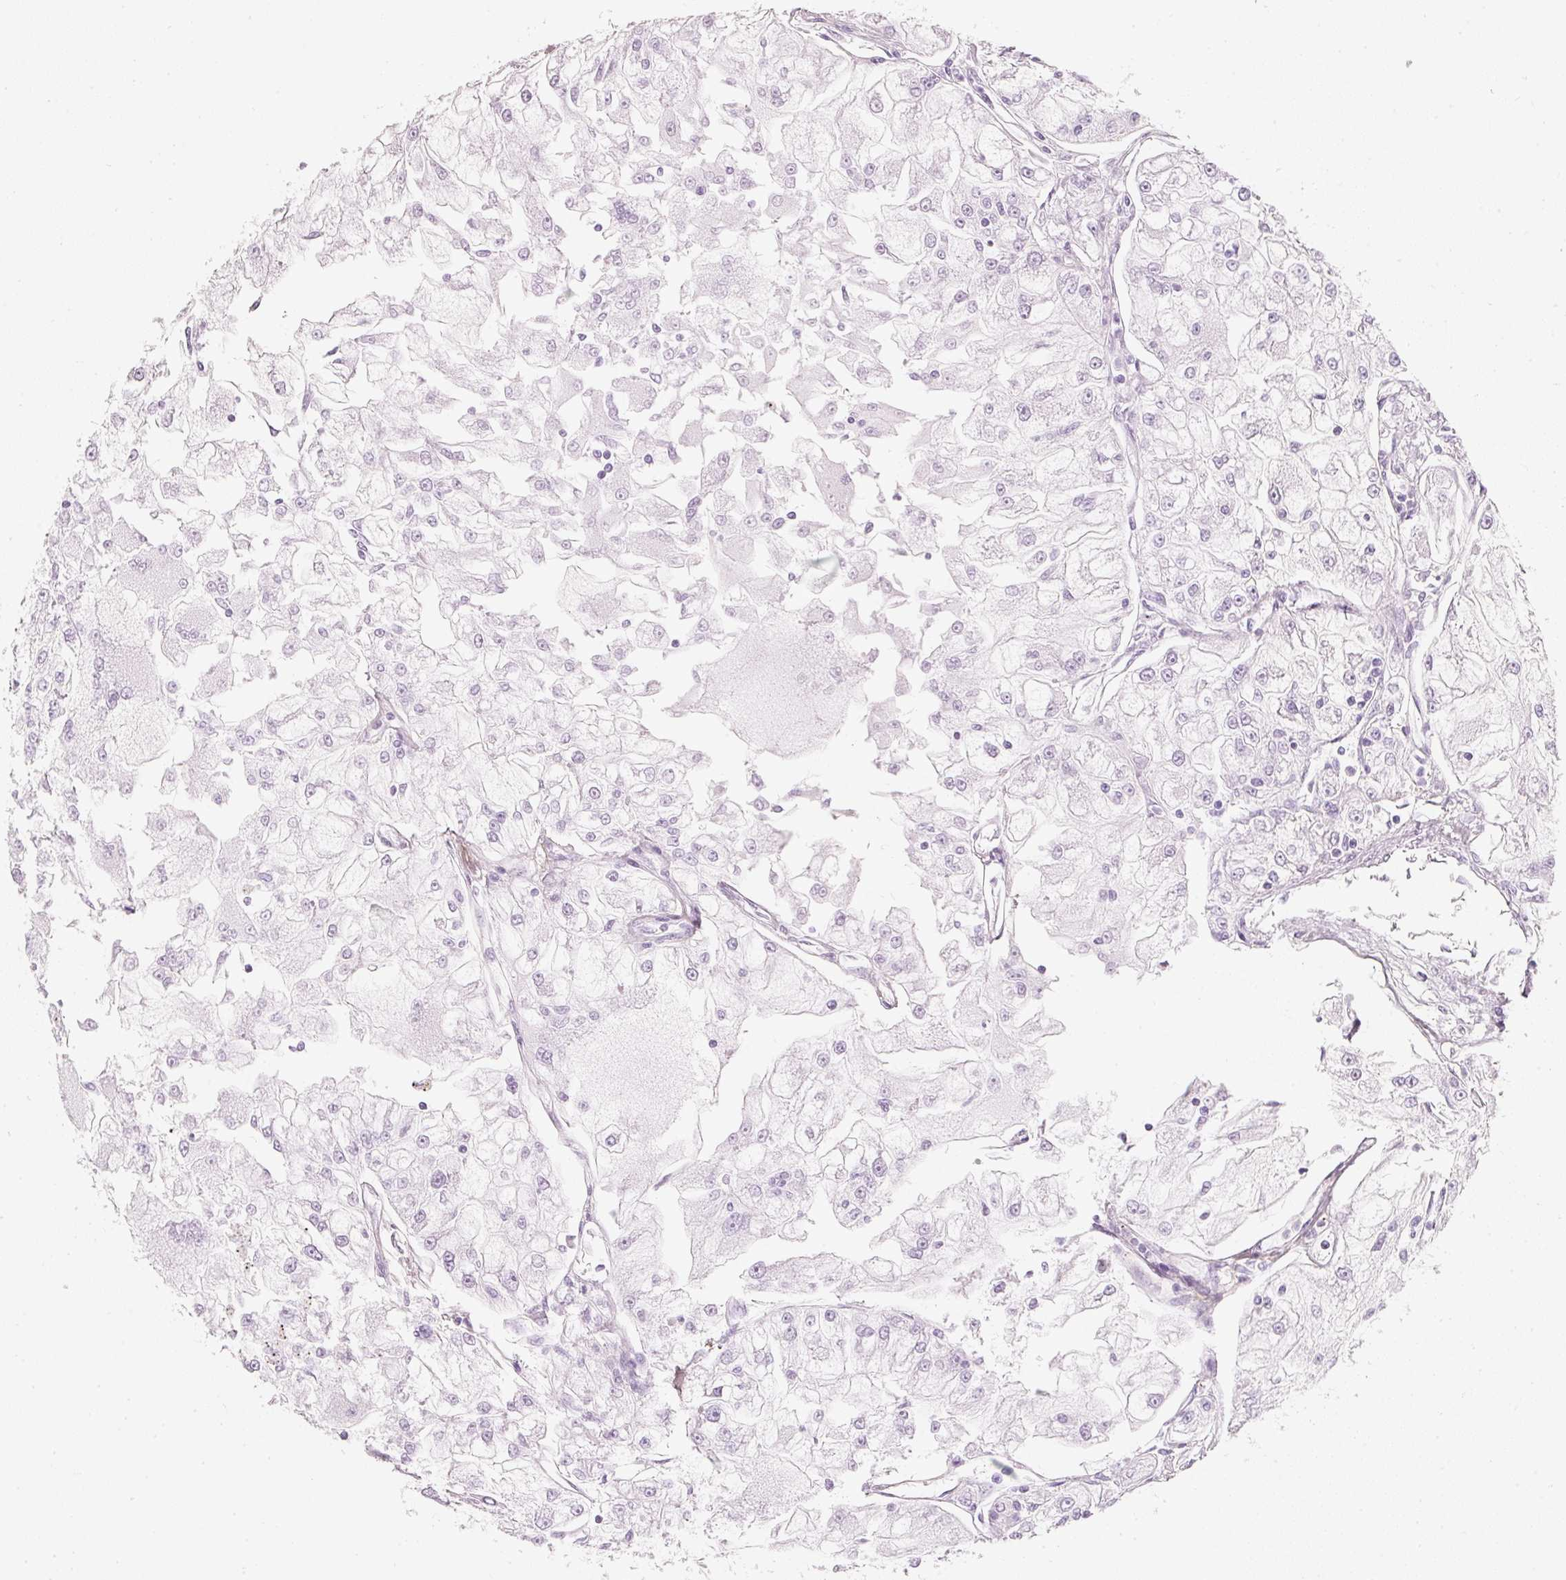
{"staining": {"intensity": "negative", "quantity": "none", "location": "none"}, "tissue": "renal cancer", "cell_type": "Tumor cells", "image_type": "cancer", "snomed": [{"axis": "morphology", "description": "Adenocarcinoma, NOS"}, {"axis": "topography", "description": "Kidney"}], "caption": "Tumor cells show no significant positivity in renal cancer.", "gene": "PDXDC1", "patient": {"sex": "female", "age": 72}}